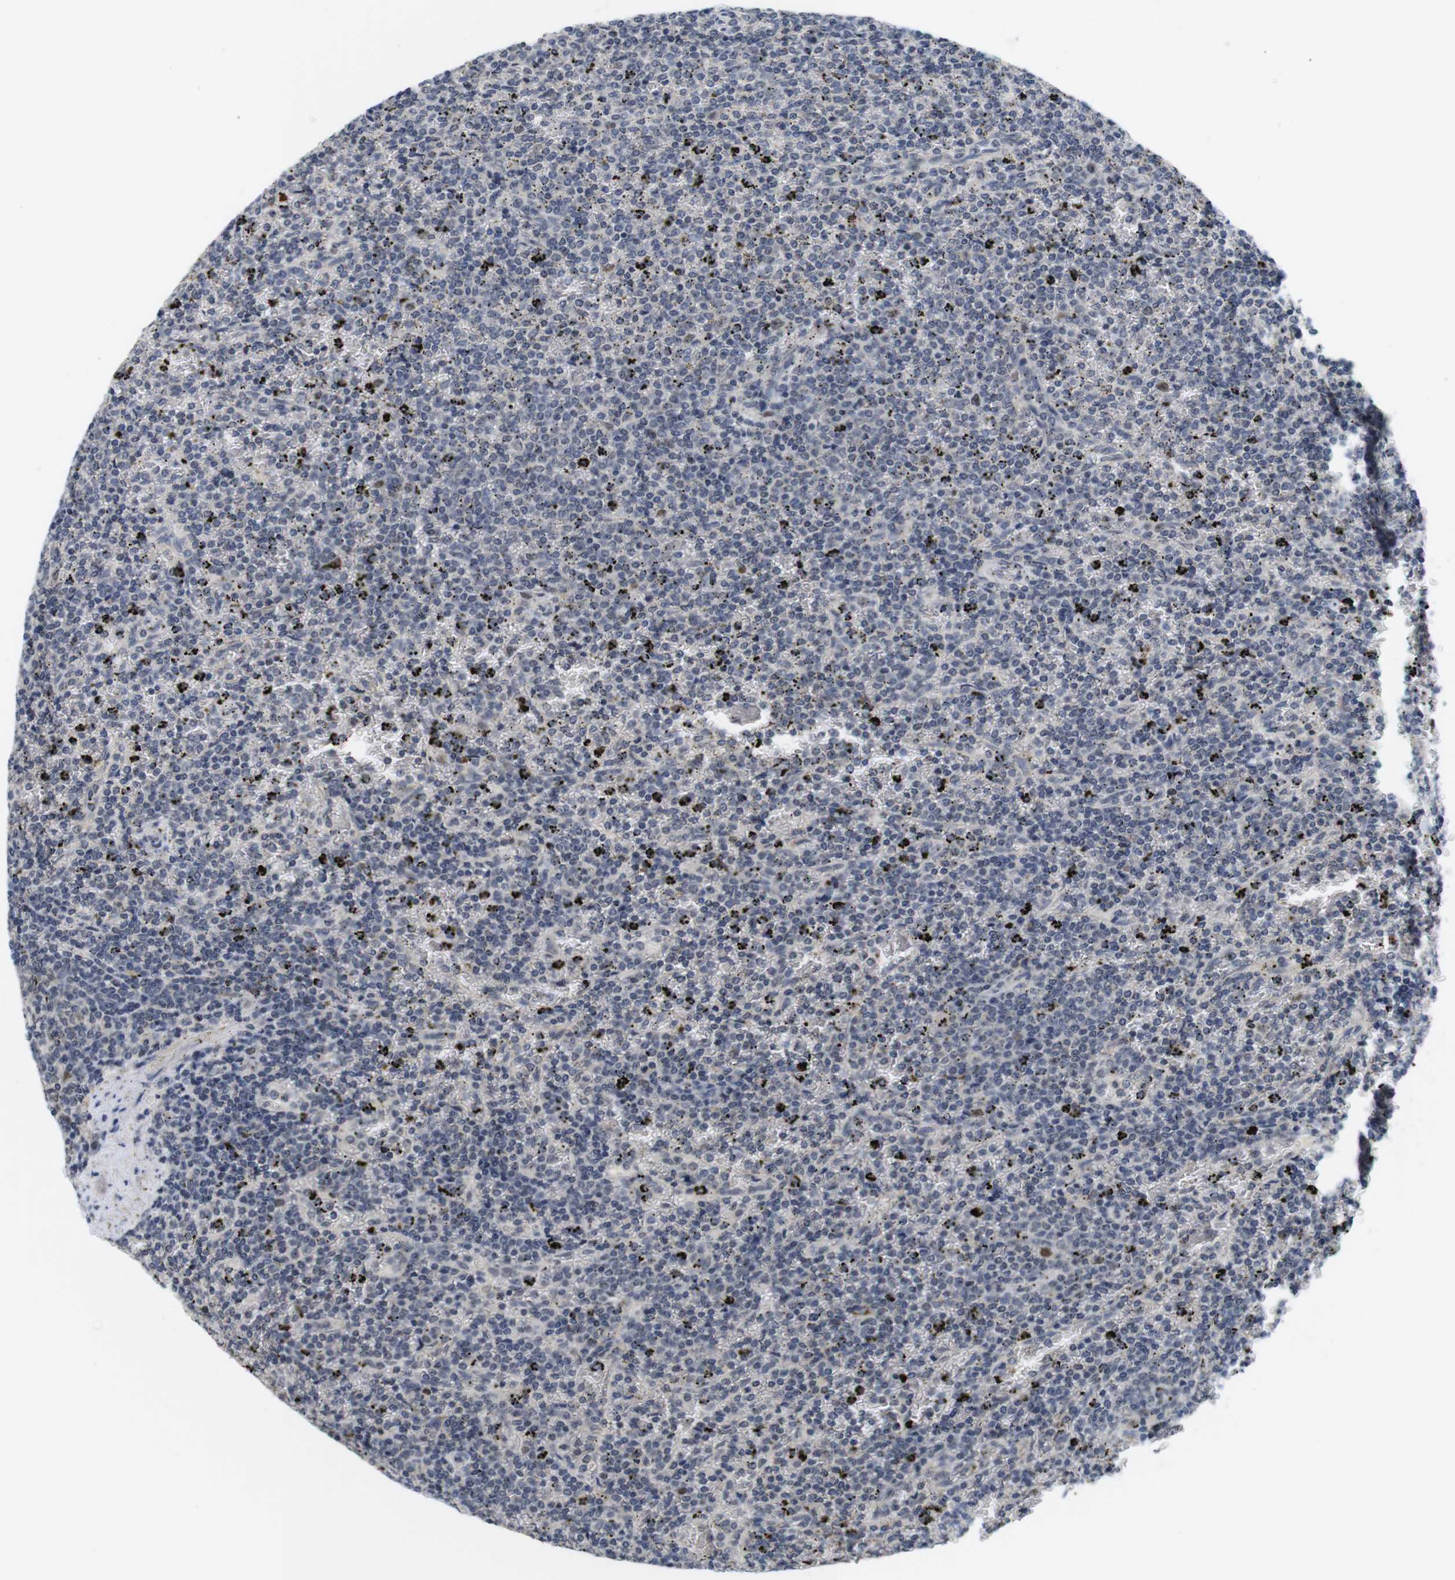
{"staining": {"intensity": "negative", "quantity": "none", "location": "none"}, "tissue": "lymphoma", "cell_type": "Tumor cells", "image_type": "cancer", "snomed": [{"axis": "morphology", "description": "Malignant lymphoma, non-Hodgkin's type, Low grade"}, {"axis": "topography", "description": "Spleen"}], "caption": "DAB (3,3'-diaminobenzidine) immunohistochemical staining of malignant lymphoma, non-Hodgkin's type (low-grade) demonstrates no significant expression in tumor cells.", "gene": "SKP2", "patient": {"sex": "female", "age": 77}}